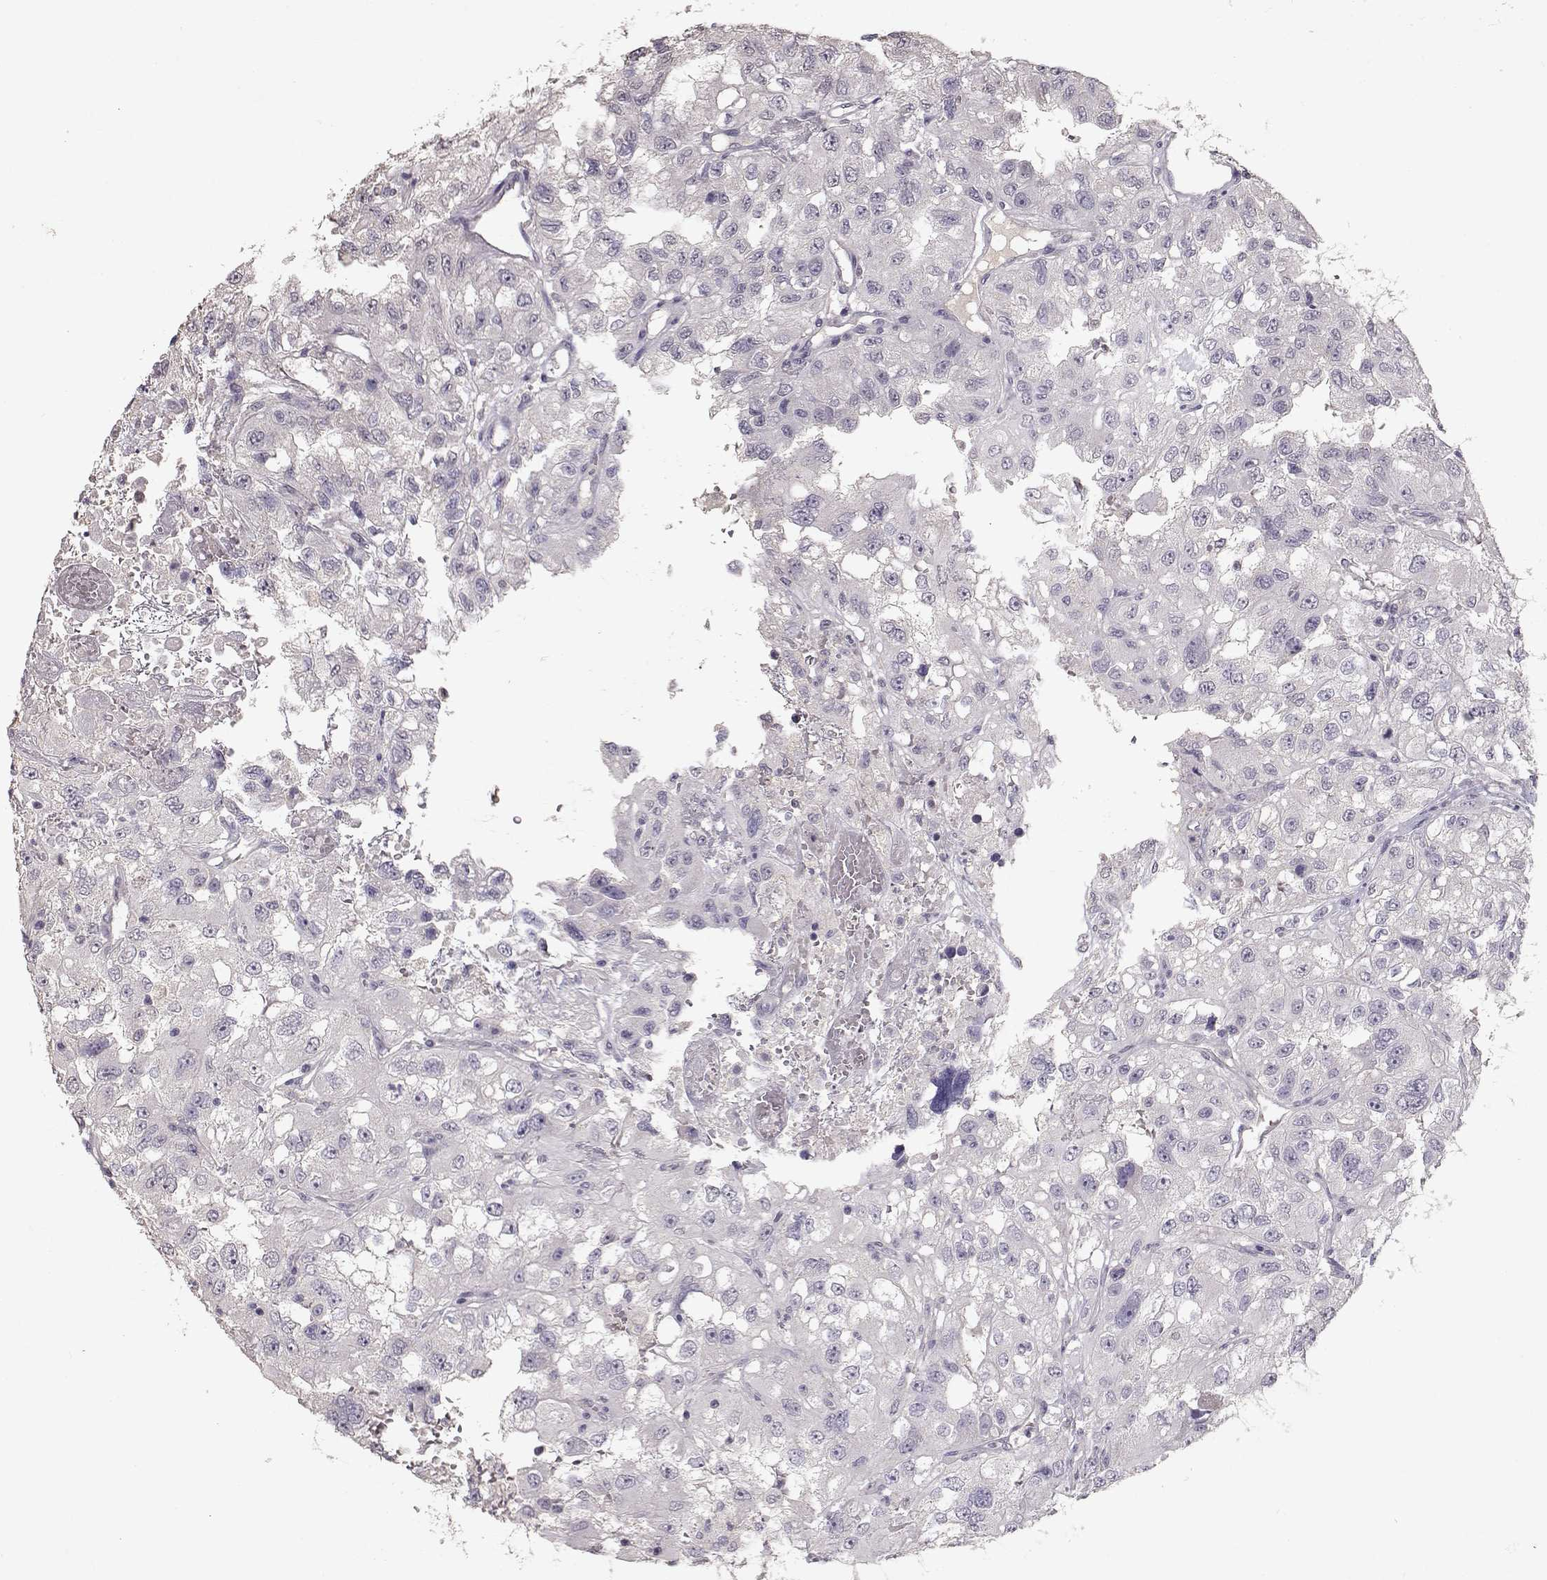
{"staining": {"intensity": "negative", "quantity": "none", "location": "none"}, "tissue": "renal cancer", "cell_type": "Tumor cells", "image_type": "cancer", "snomed": [{"axis": "morphology", "description": "Adenocarcinoma, NOS"}, {"axis": "topography", "description": "Kidney"}], "caption": "Tumor cells are negative for protein expression in human renal adenocarcinoma.", "gene": "PMCH", "patient": {"sex": "male", "age": 64}}